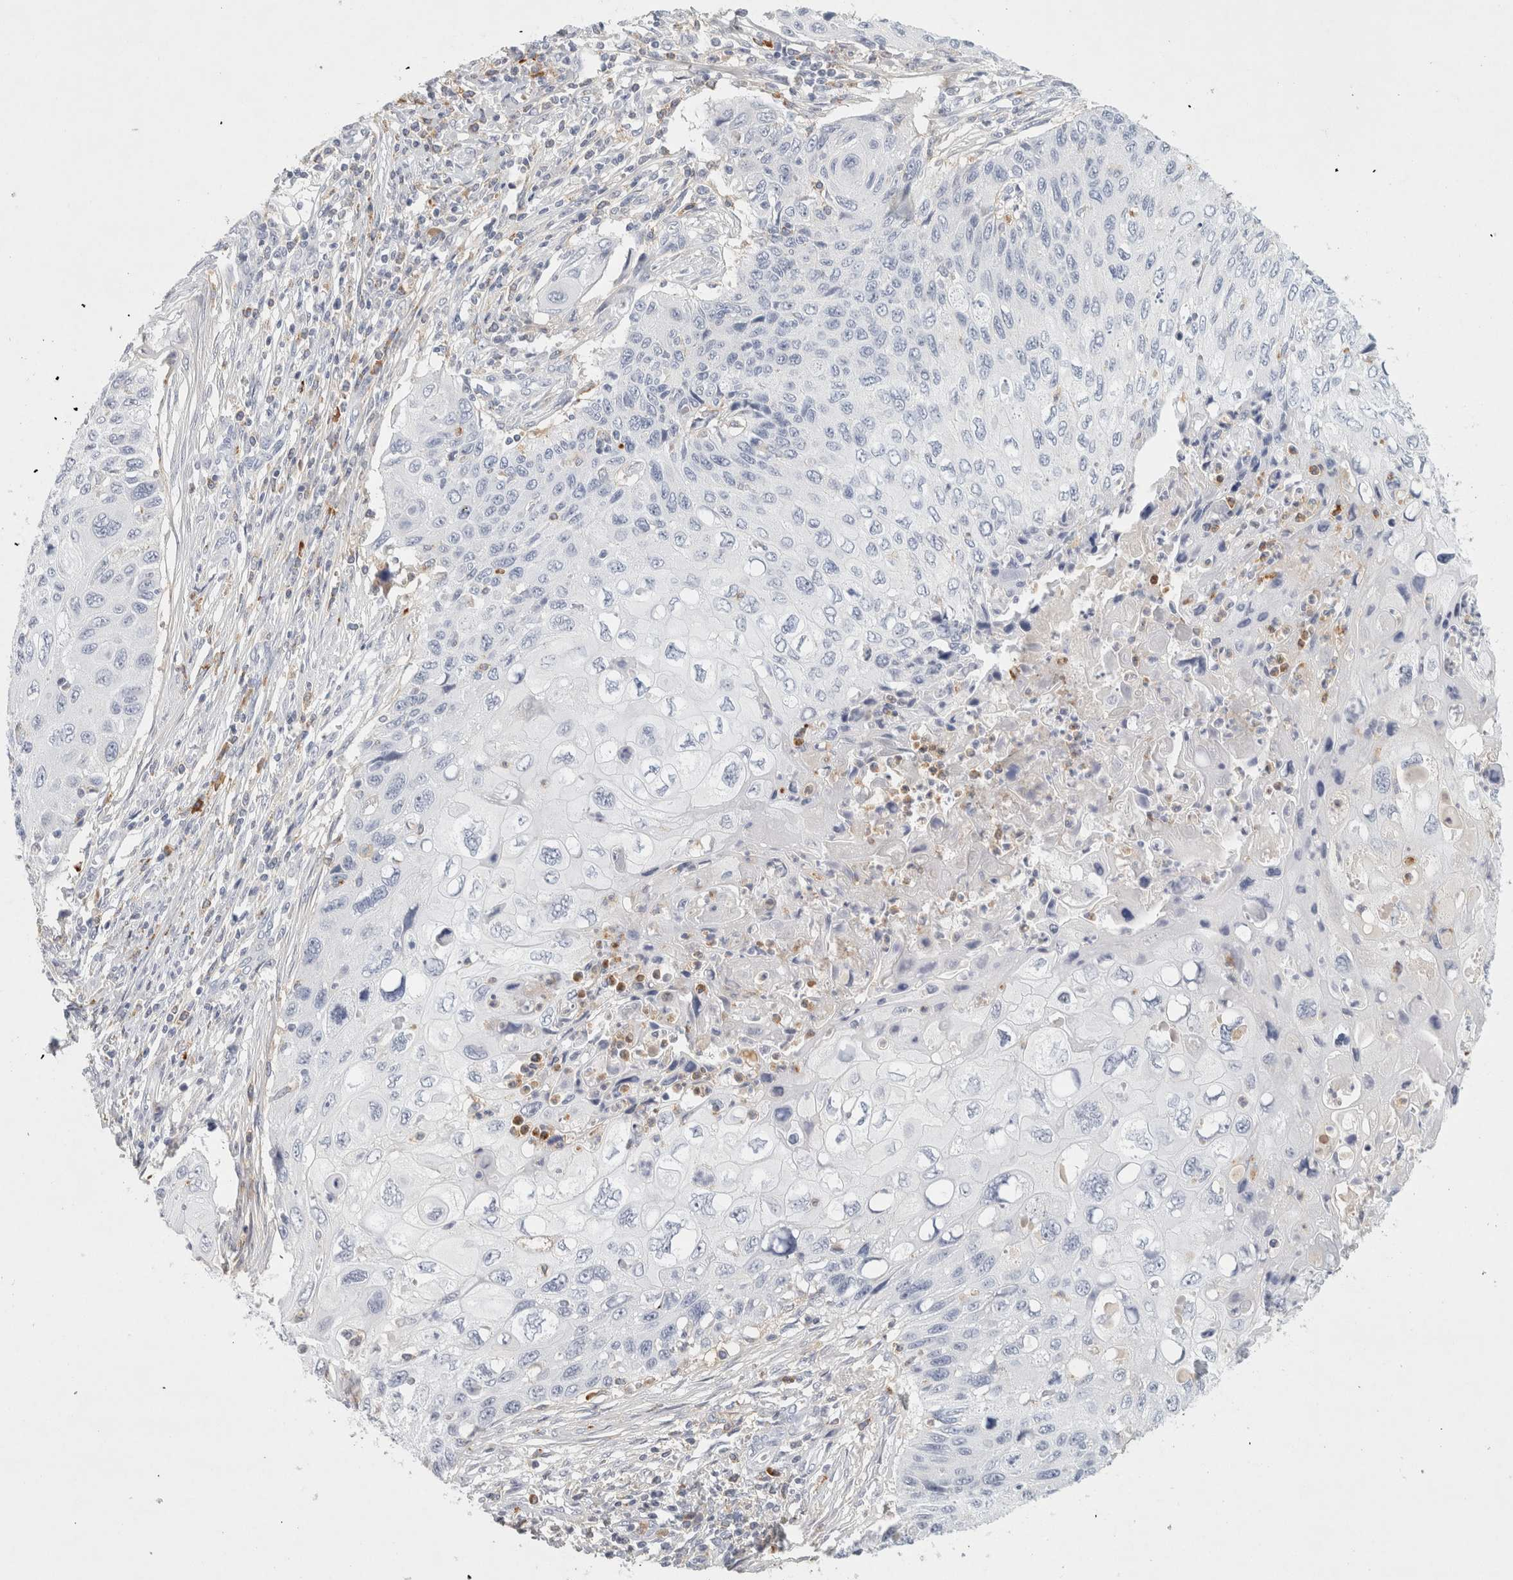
{"staining": {"intensity": "negative", "quantity": "none", "location": "none"}, "tissue": "cervical cancer", "cell_type": "Tumor cells", "image_type": "cancer", "snomed": [{"axis": "morphology", "description": "Squamous cell carcinoma, NOS"}, {"axis": "topography", "description": "Cervix"}], "caption": "Immunohistochemistry (IHC) image of human cervical cancer stained for a protein (brown), which exhibits no expression in tumor cells.", "gene": "FGL2", "patient": {"sex": "female", "age": 70}}